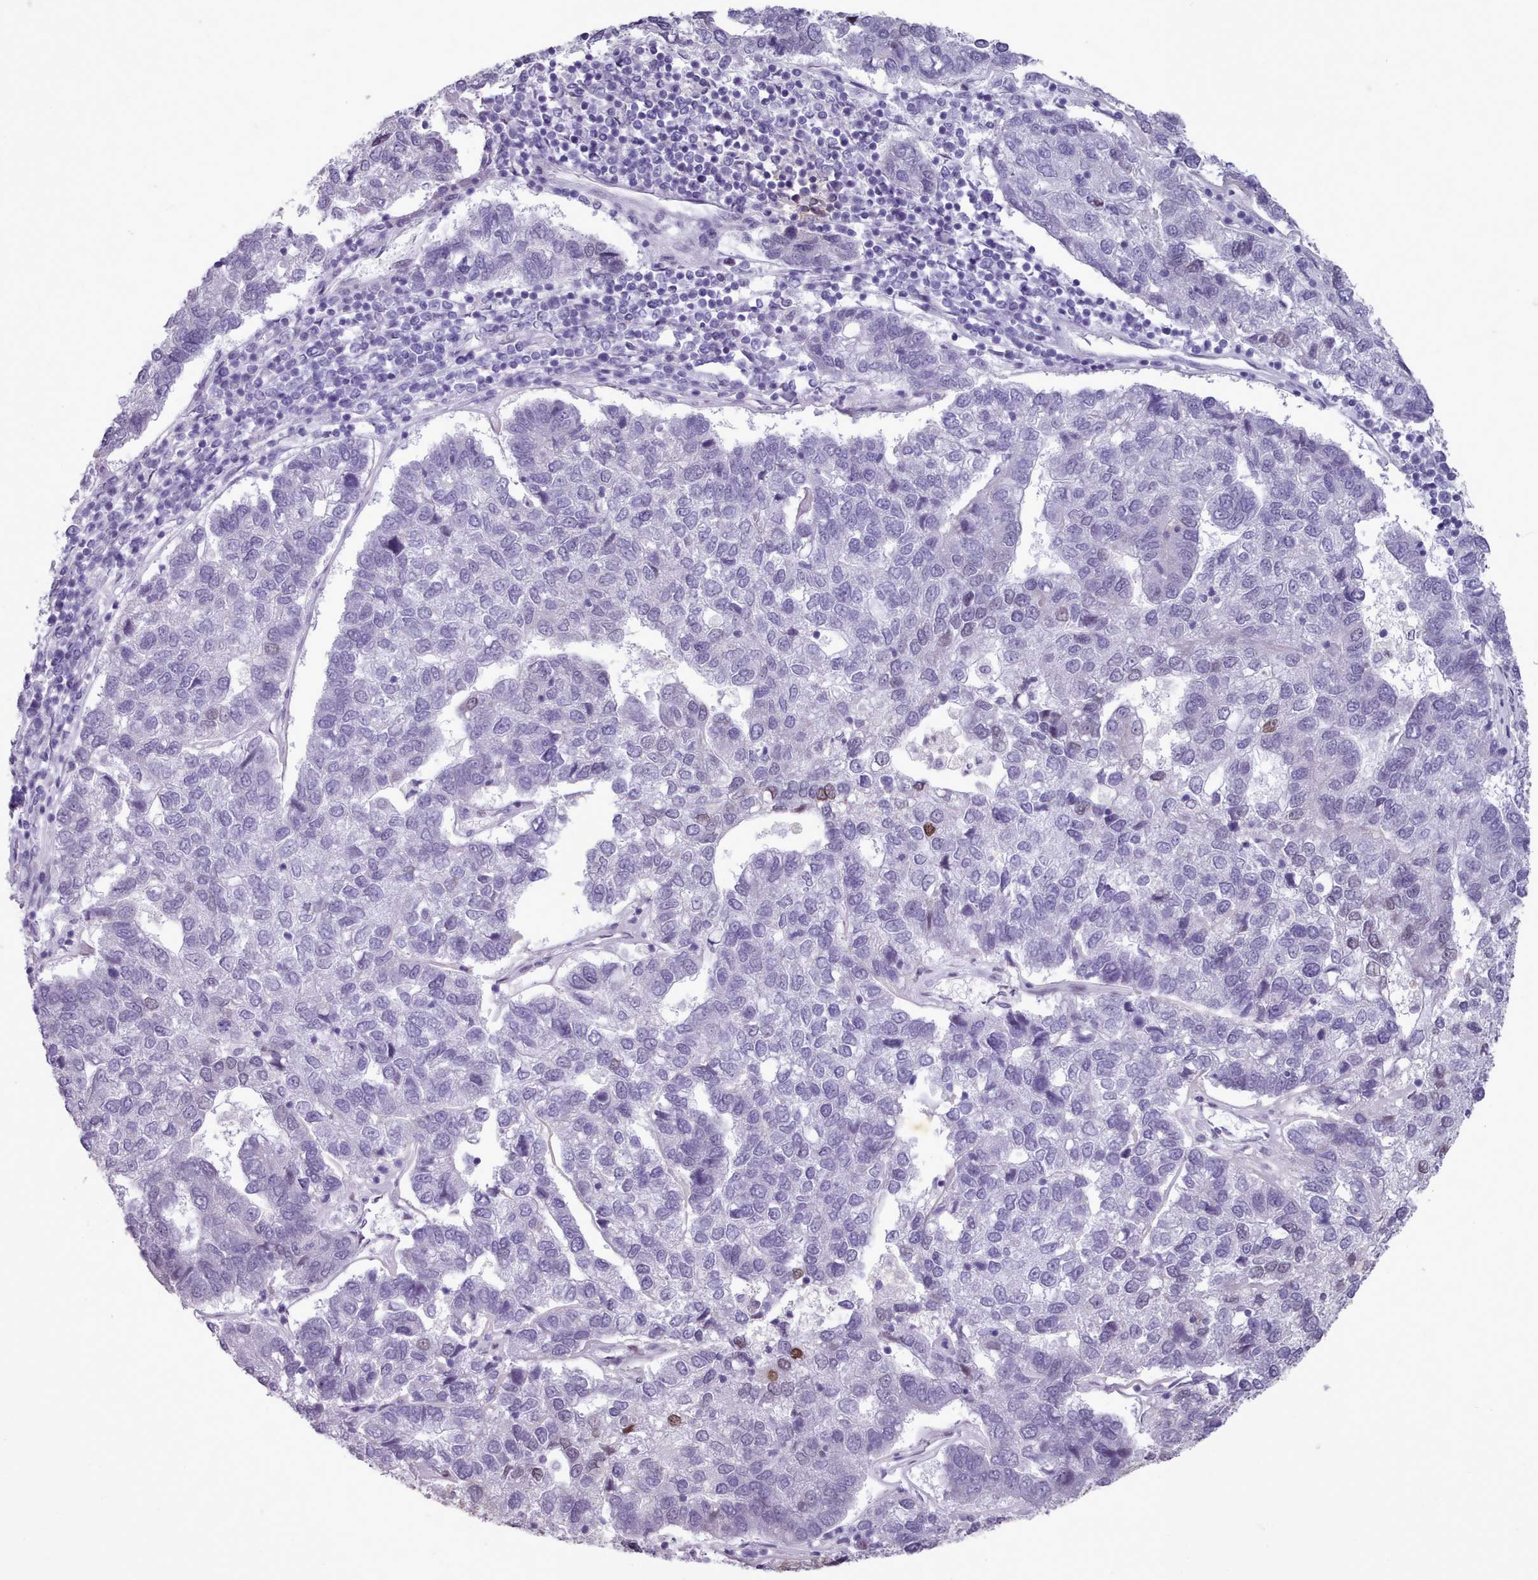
{"staining": {"intensity": "negative", "quantity": "none", "location": "none"}, "tissue": "pancreatic cancer", "cell_type": "Tumor cells", "image_type": "cancer", "snomed": [{"axis": "morphology", "description": "Adenocarcinoma, NOS"}, {"axis": "topography", "description": "Pancreas"}], "caption": "Tumor cells are negative for protein expression in human pancreatic cancer. Brightfield microscopy of immunohistochemistry (IHC) stained with DAB (brown) and hematoxylin (blue), captured at high magnification.", "gene": "KCNT2", "patient": {"sex": "female", "age": 61}}